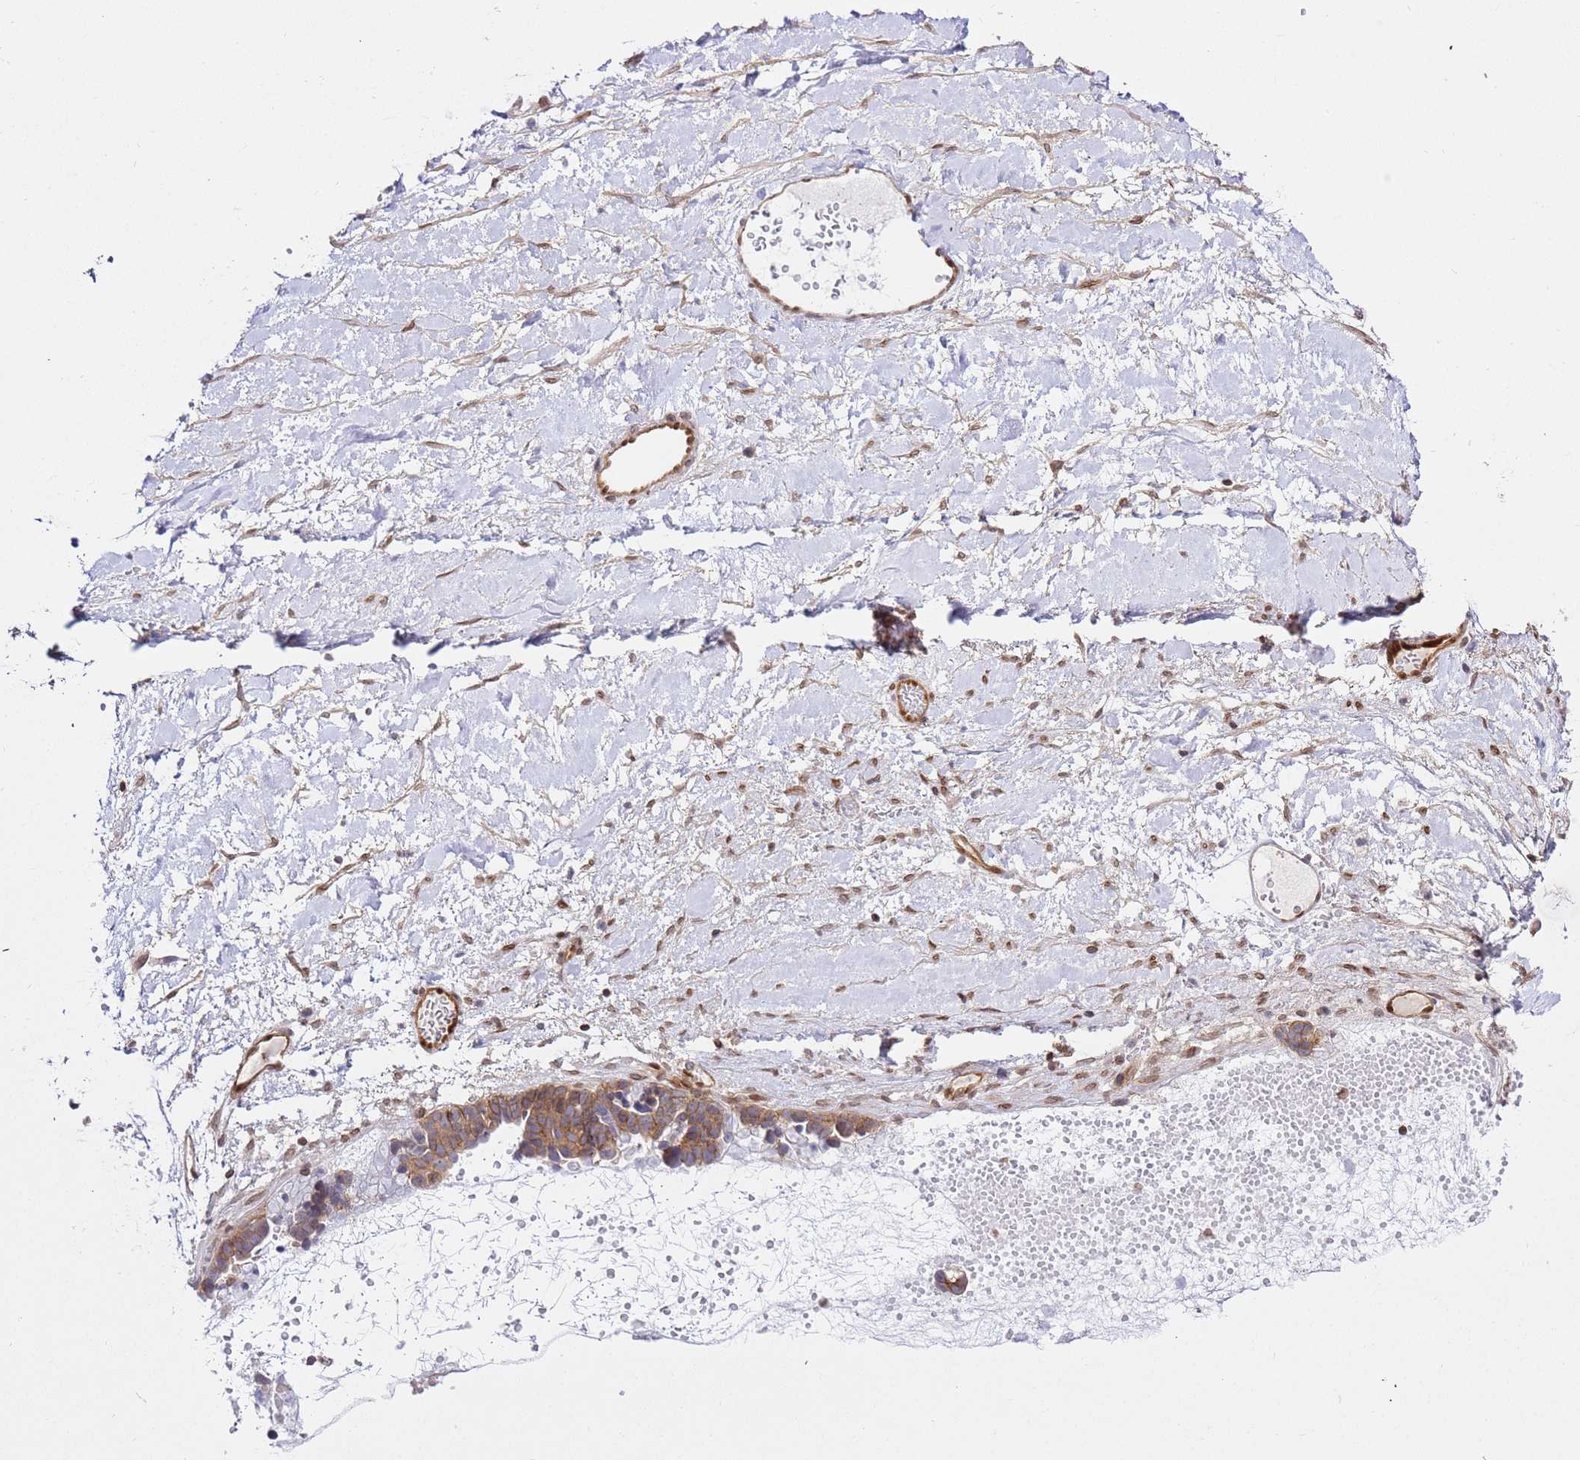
{"staining": {"intensity": "moderate", "quantity": ">75%", "location": "cytoplasmic/membranous"}, "tissue": "ovarian cancer", "cell_type": "Tumor cells", "image_type": "cancer", "snomed": [{"axis": "morphology", "description": "Cystadenocarcinoma, serous, NOS"}, {"axis": "topography", "description": "Ovary"}], "caption": "Ovarian serous cystadenocarcinoma stained for a protein shows moderate cytoplasmic/membranous positivity in tumor cells.", "gene": "TRIM37", "patient": {"sex": "female", "age": 54}}